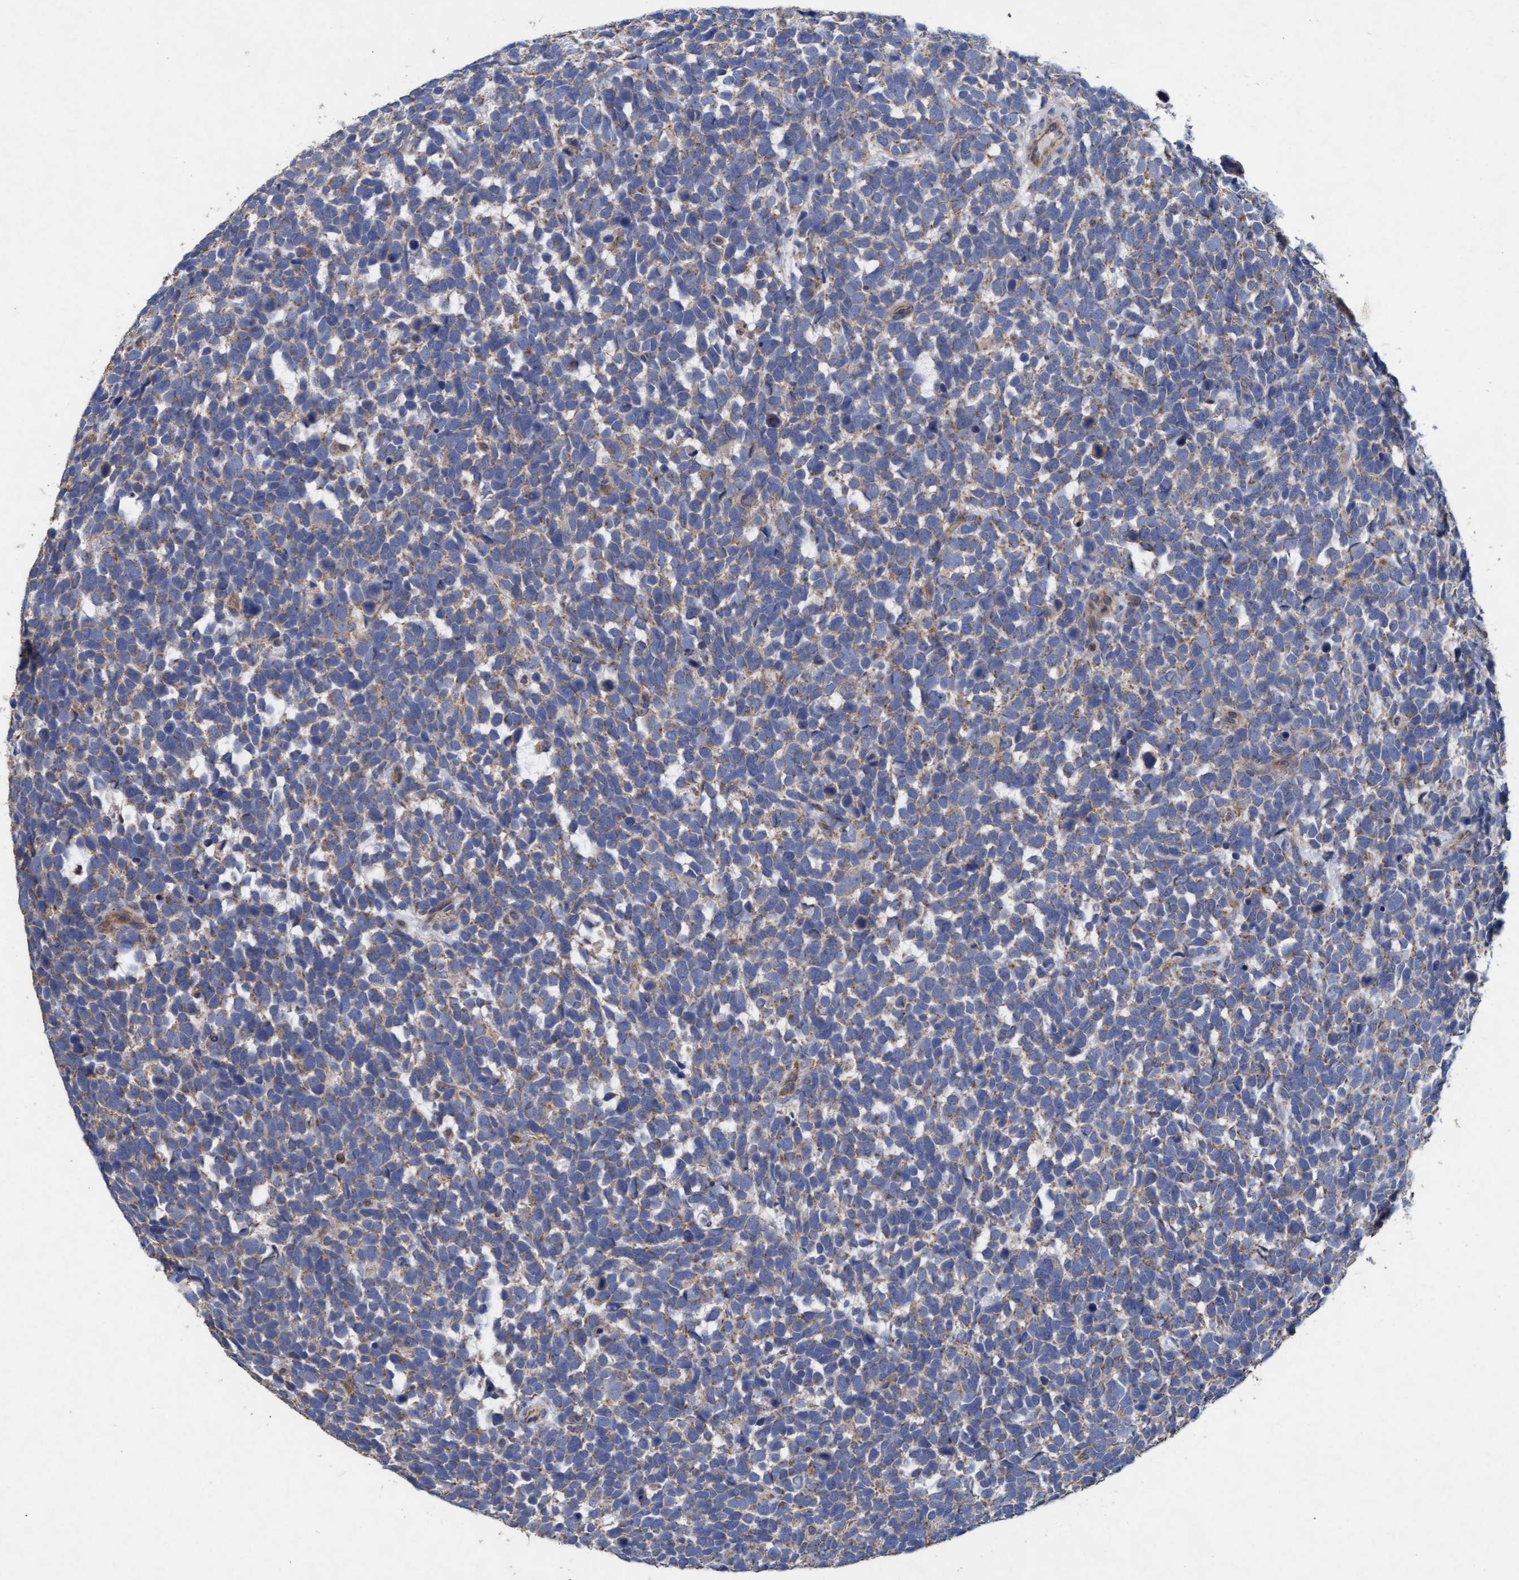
{"staining": {"intensity": "weak", "quantity": ">75%", "location": "cytoplasmic/membranous"}, "tissue": "urothelial cancer", "cell_type": "Tumor cells", "image_type": "cancer", "snomed": [{"axis": "morphology", "description": "Urothelial carcinoma, High grade"}, {"axis": "topography", "description": "Urinary bladder"}], "caption": "A brown stain shows weak cytoplasmic/membranous positivity of a protein in human urothelial cancer tumor cells.", "gene": "MRPL38", "patient": {"sex": "female", "age": 82}}